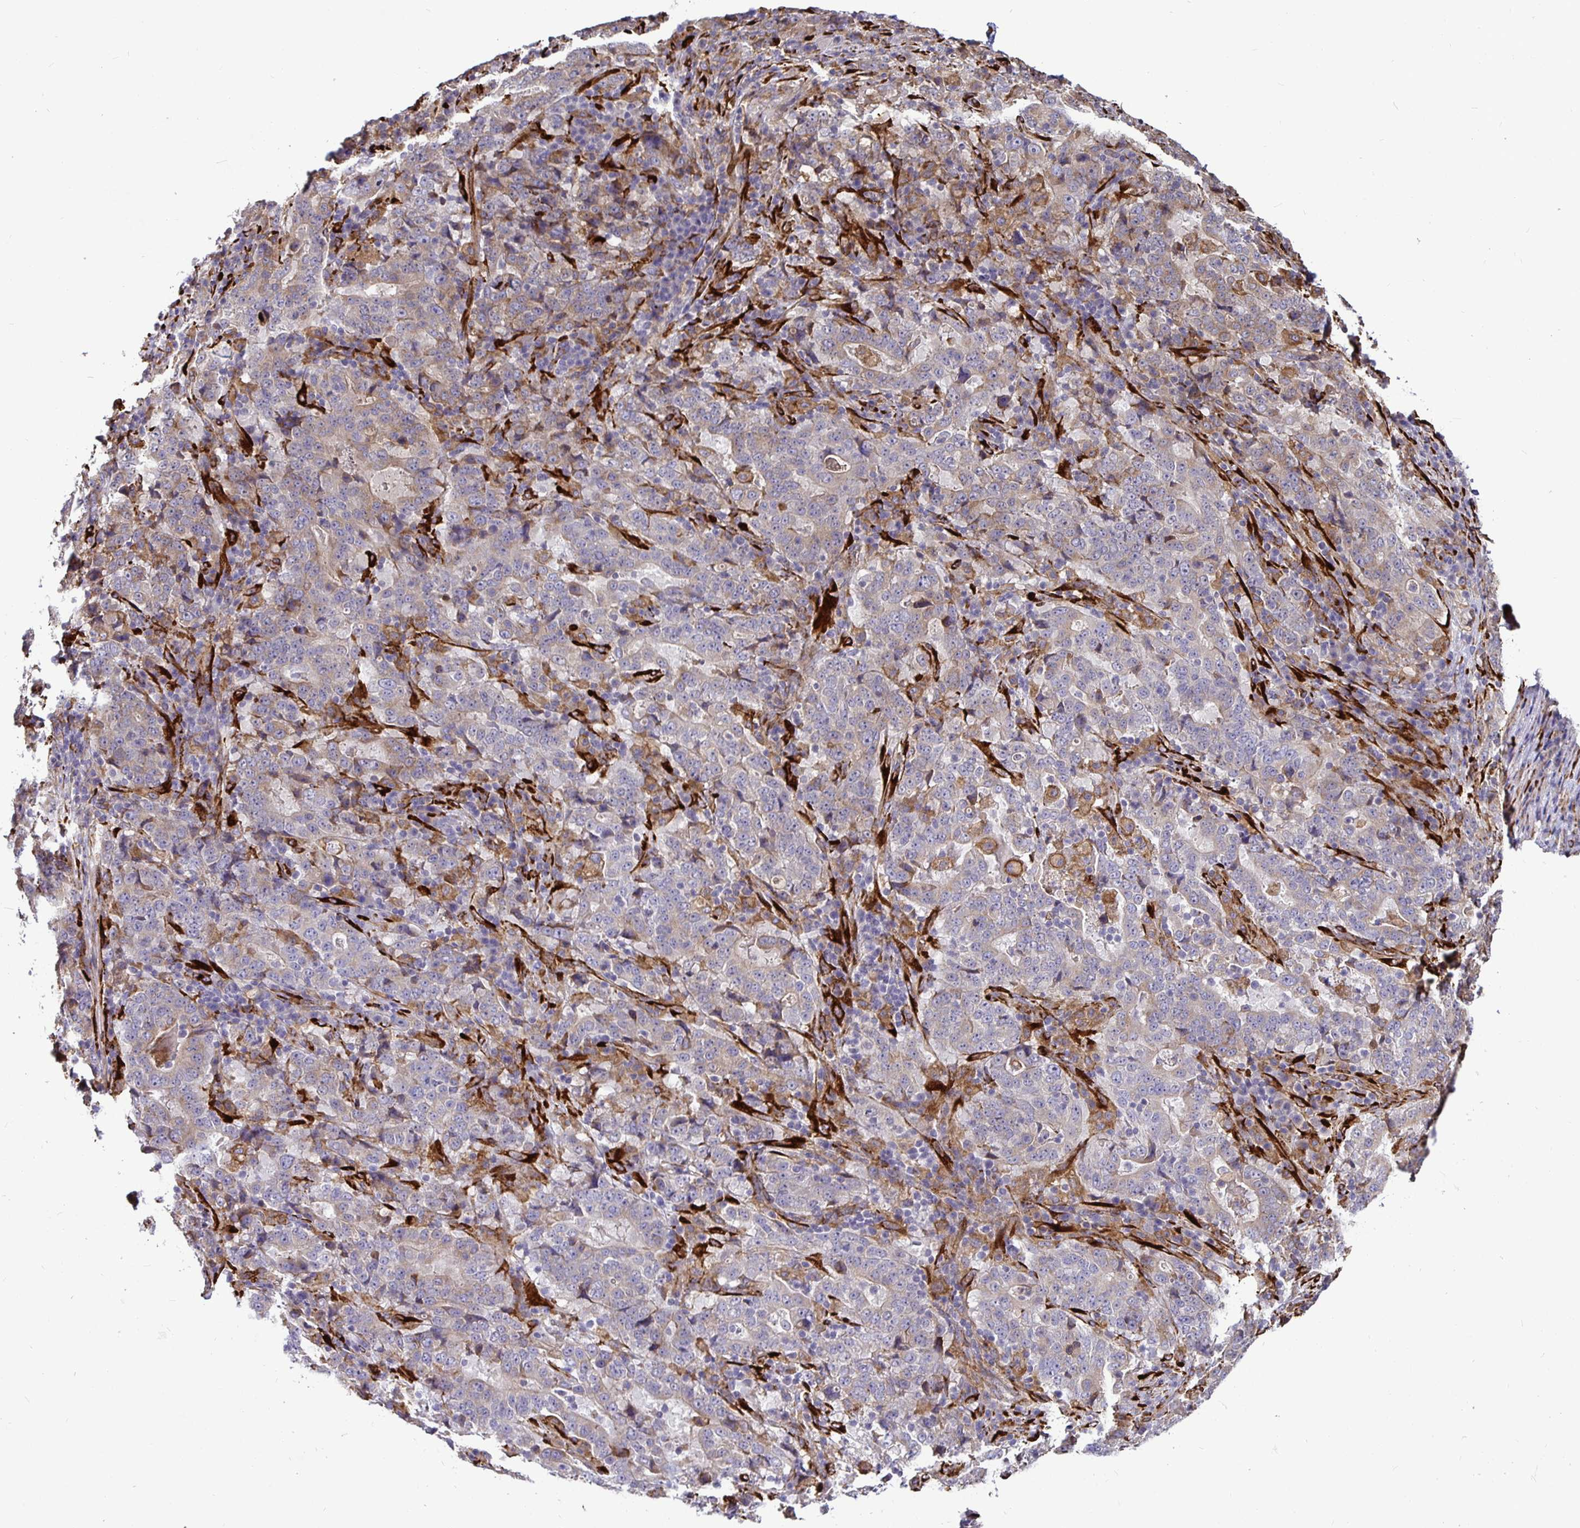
{"staining": {"intensity": "weak", "quantity": "<25%", "location": "cytoplasmic/membranous"}, "tissue": "stomach cancer", "cell_type": "Tumor cells", "image_type": "cancer", "snomed": [{"axis": "morphology", "description": "Normal tissue, NOS"}, {"axis": "morphology", "description": "Adenocarcinoma, NOS"}, {"axis": "topography", "description": "Stomach, upper"}, {"axis": "topography", "description": "Stomach"}], "caption": "High power microscopy micrograph of an immunohistochemistry image of stomach cancer, revealing no significant positivity in tumor cells. (DAB IHC visualized using brightfield microscopy, high magnification).", "gene": "P4HA2", "patient": {"sex": "male", "age": 59}}